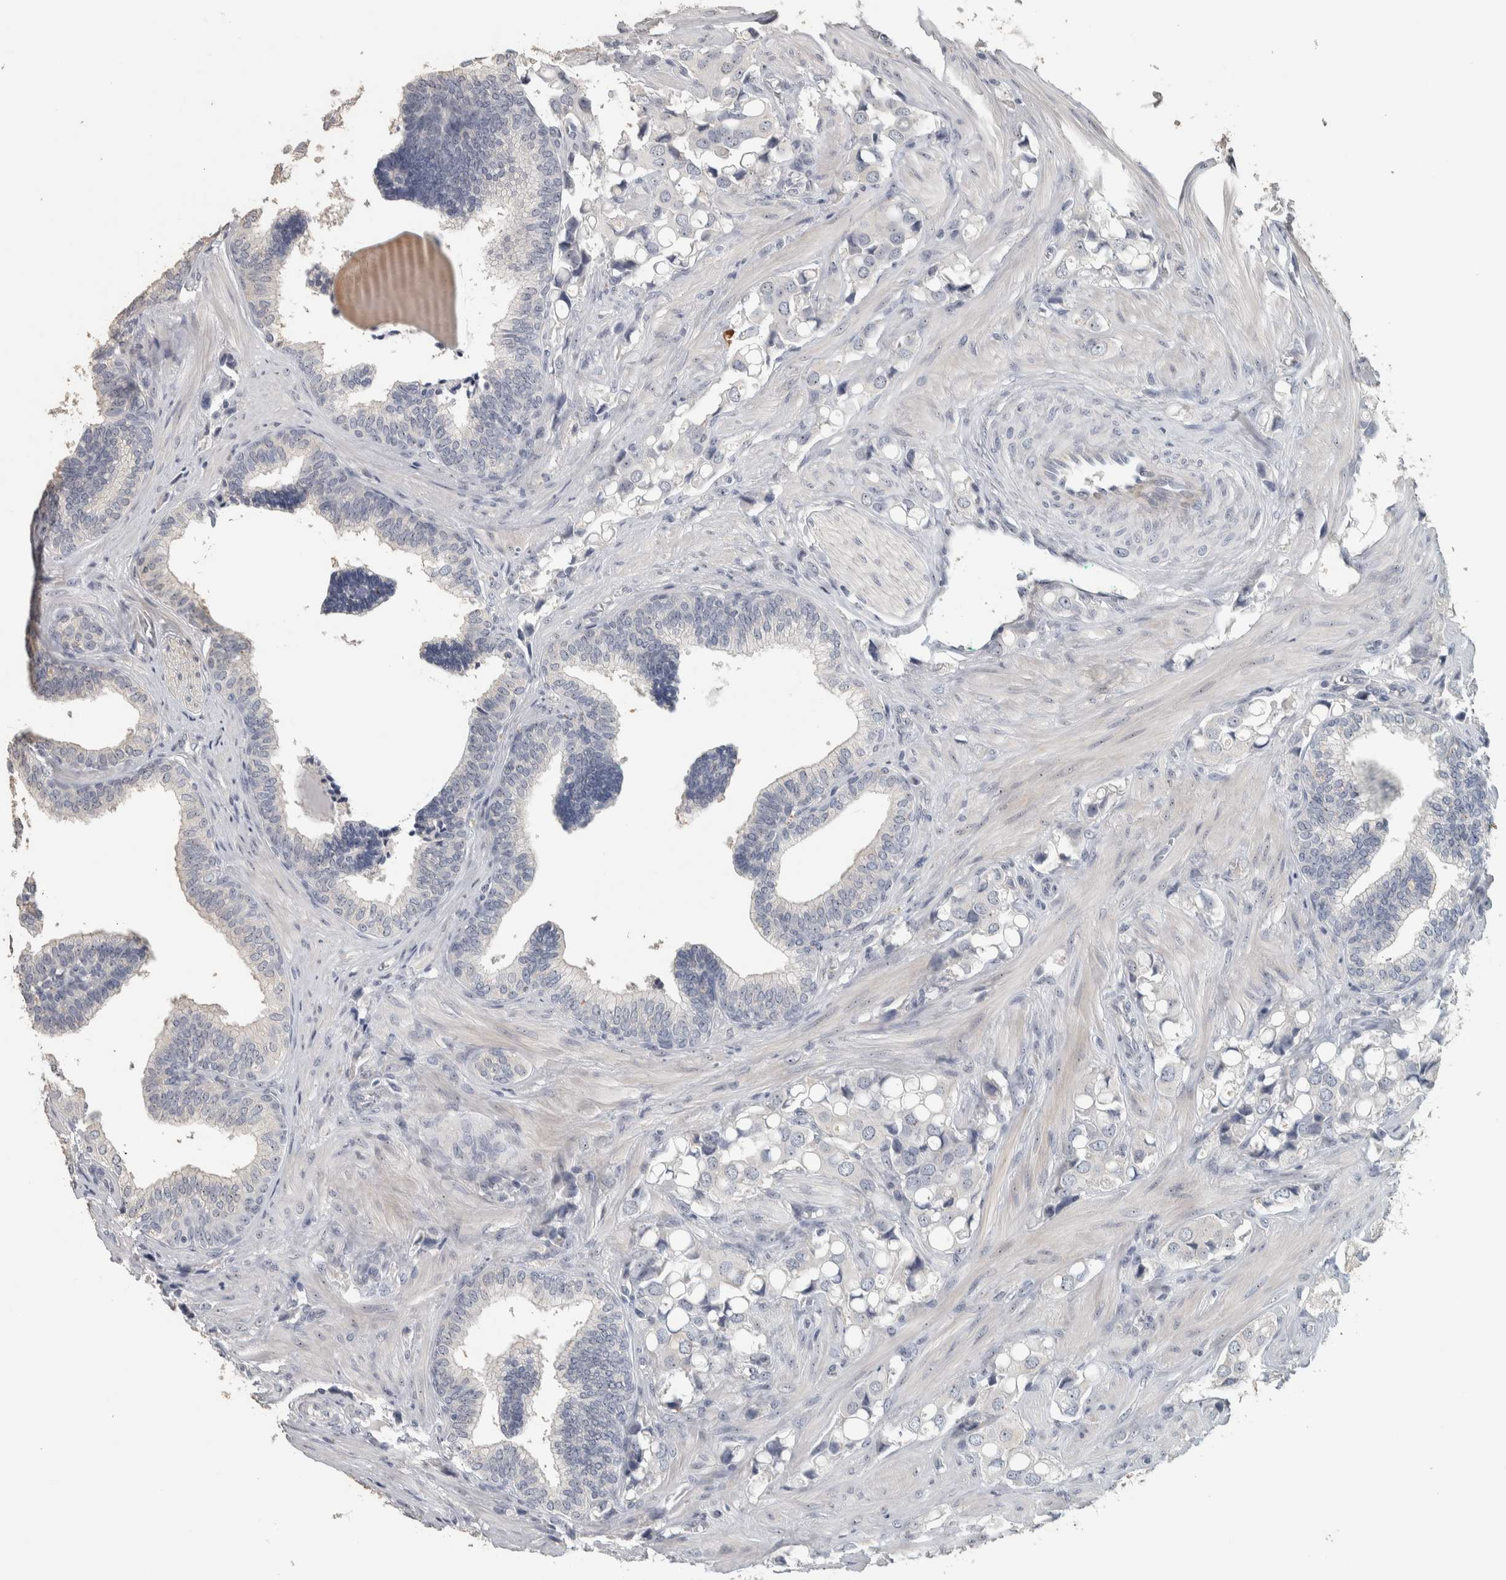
{"staining": {"intensity": "negative", "quantity": "none", "location": "none"}, "tissue": "prostate cancer", "cell_type": "Tumor cells", "image_type": "cancer", "snomed": [{"axis": "morphology", "description": "Adenocarcinoma, High grade"}, {"axis": "topography", "description": "Prostate"}], "caption": "Human prostate cancer stained for a protein using immunohistochemistry (IHC) displays no positivity in tumor cells.", "gene": "DCAF10", "patient": {"sex": "male", "age": 52}}